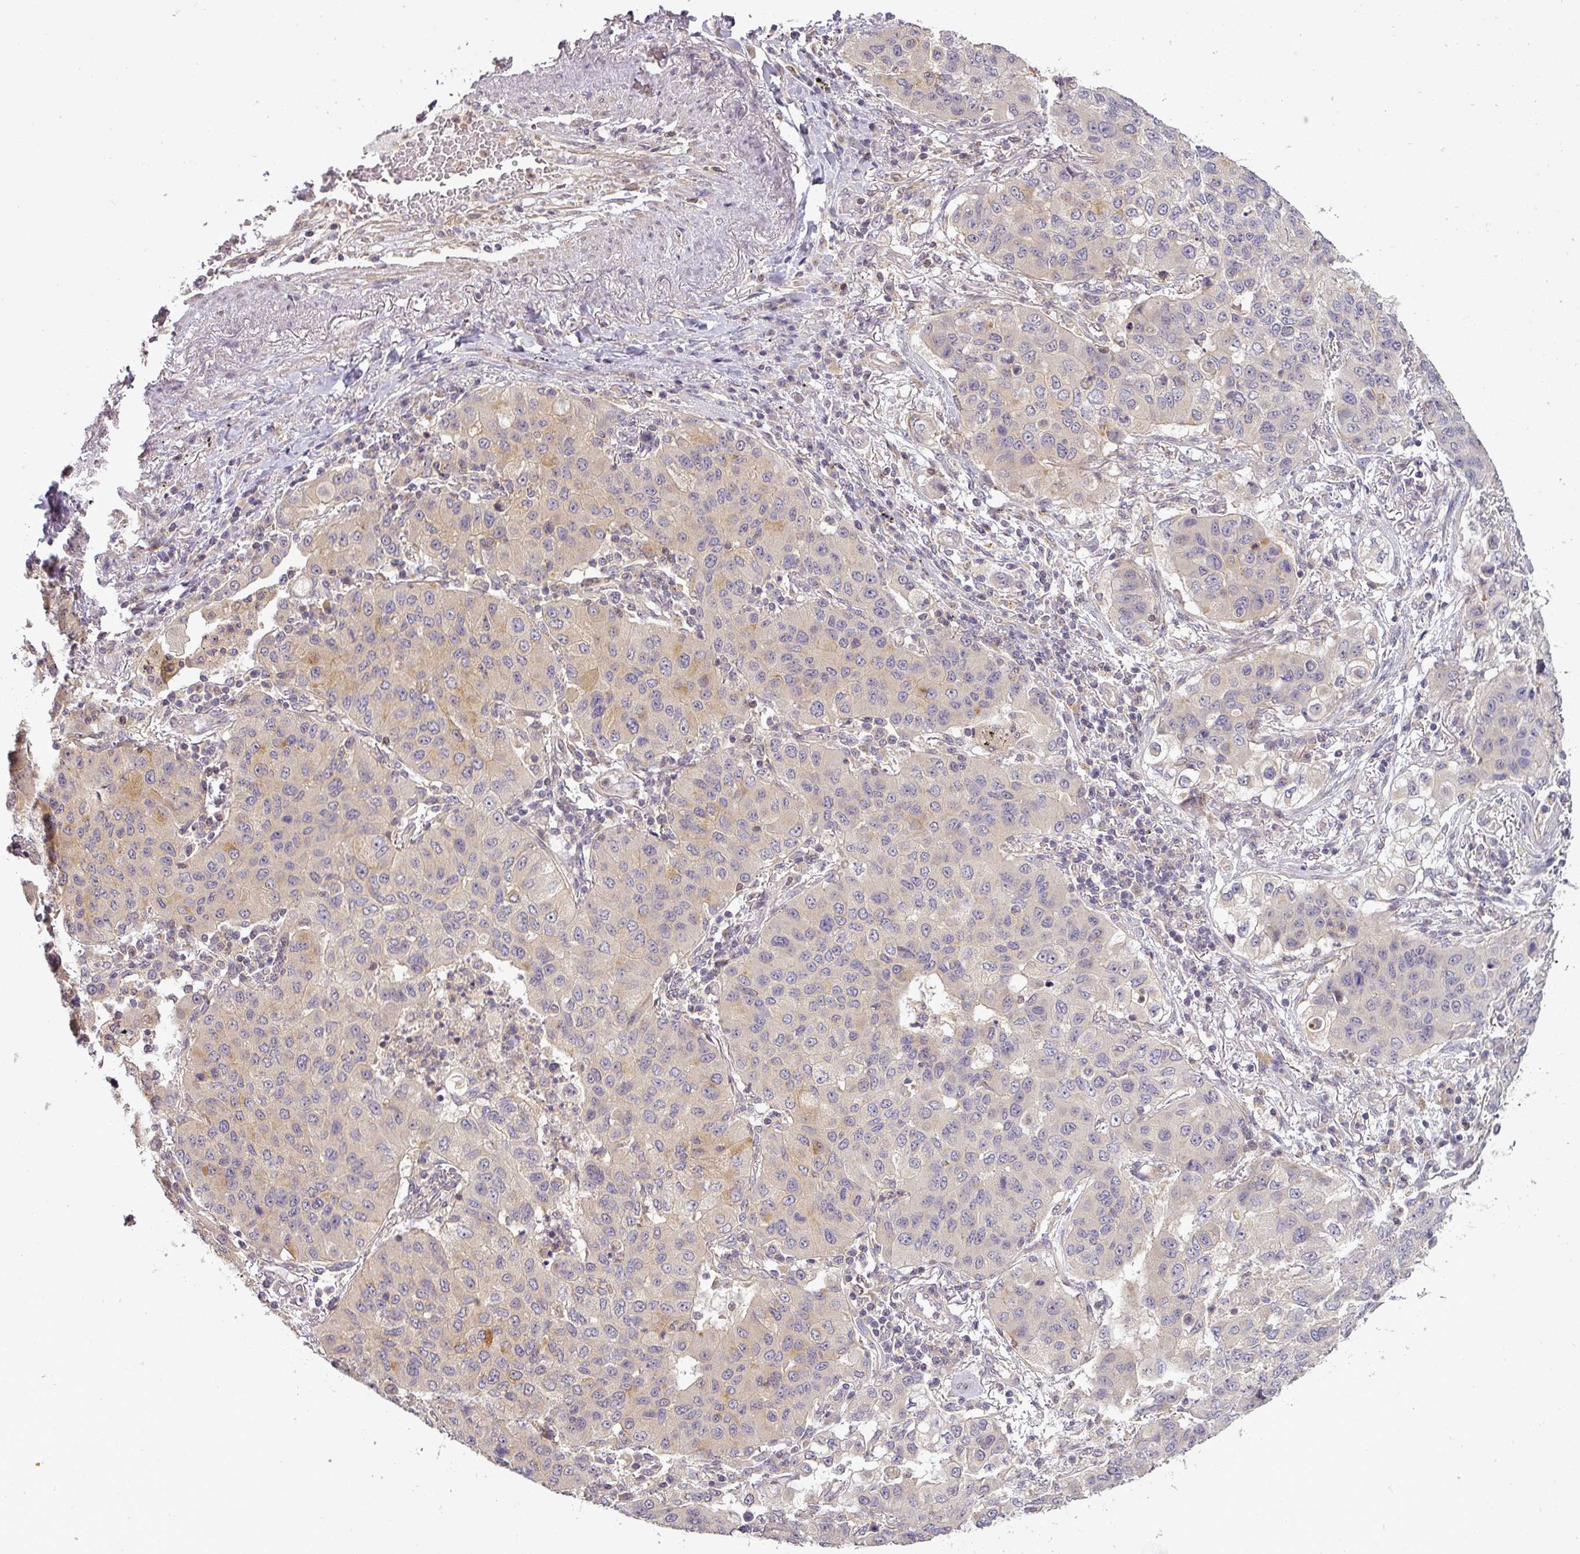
{"staining": {"intensity": "weak", "quantity": "<25%", "location": "cytoplasmic/membranous"}, "tissue": "lung cancer", "cell_type": "Tumor cells", "image_type": "cancer", "snomed": [{"axis": "morphology", "description": "Squamous cell carcinoma, NOS"}, {"axis": "topography", "description": "Lung"}], "caption": "Tumor cells are negative for brown protein staining in squamous cell carcinoma (lung).", "gene": "NIN", "patient": {"sex": "male", "age": 74}}